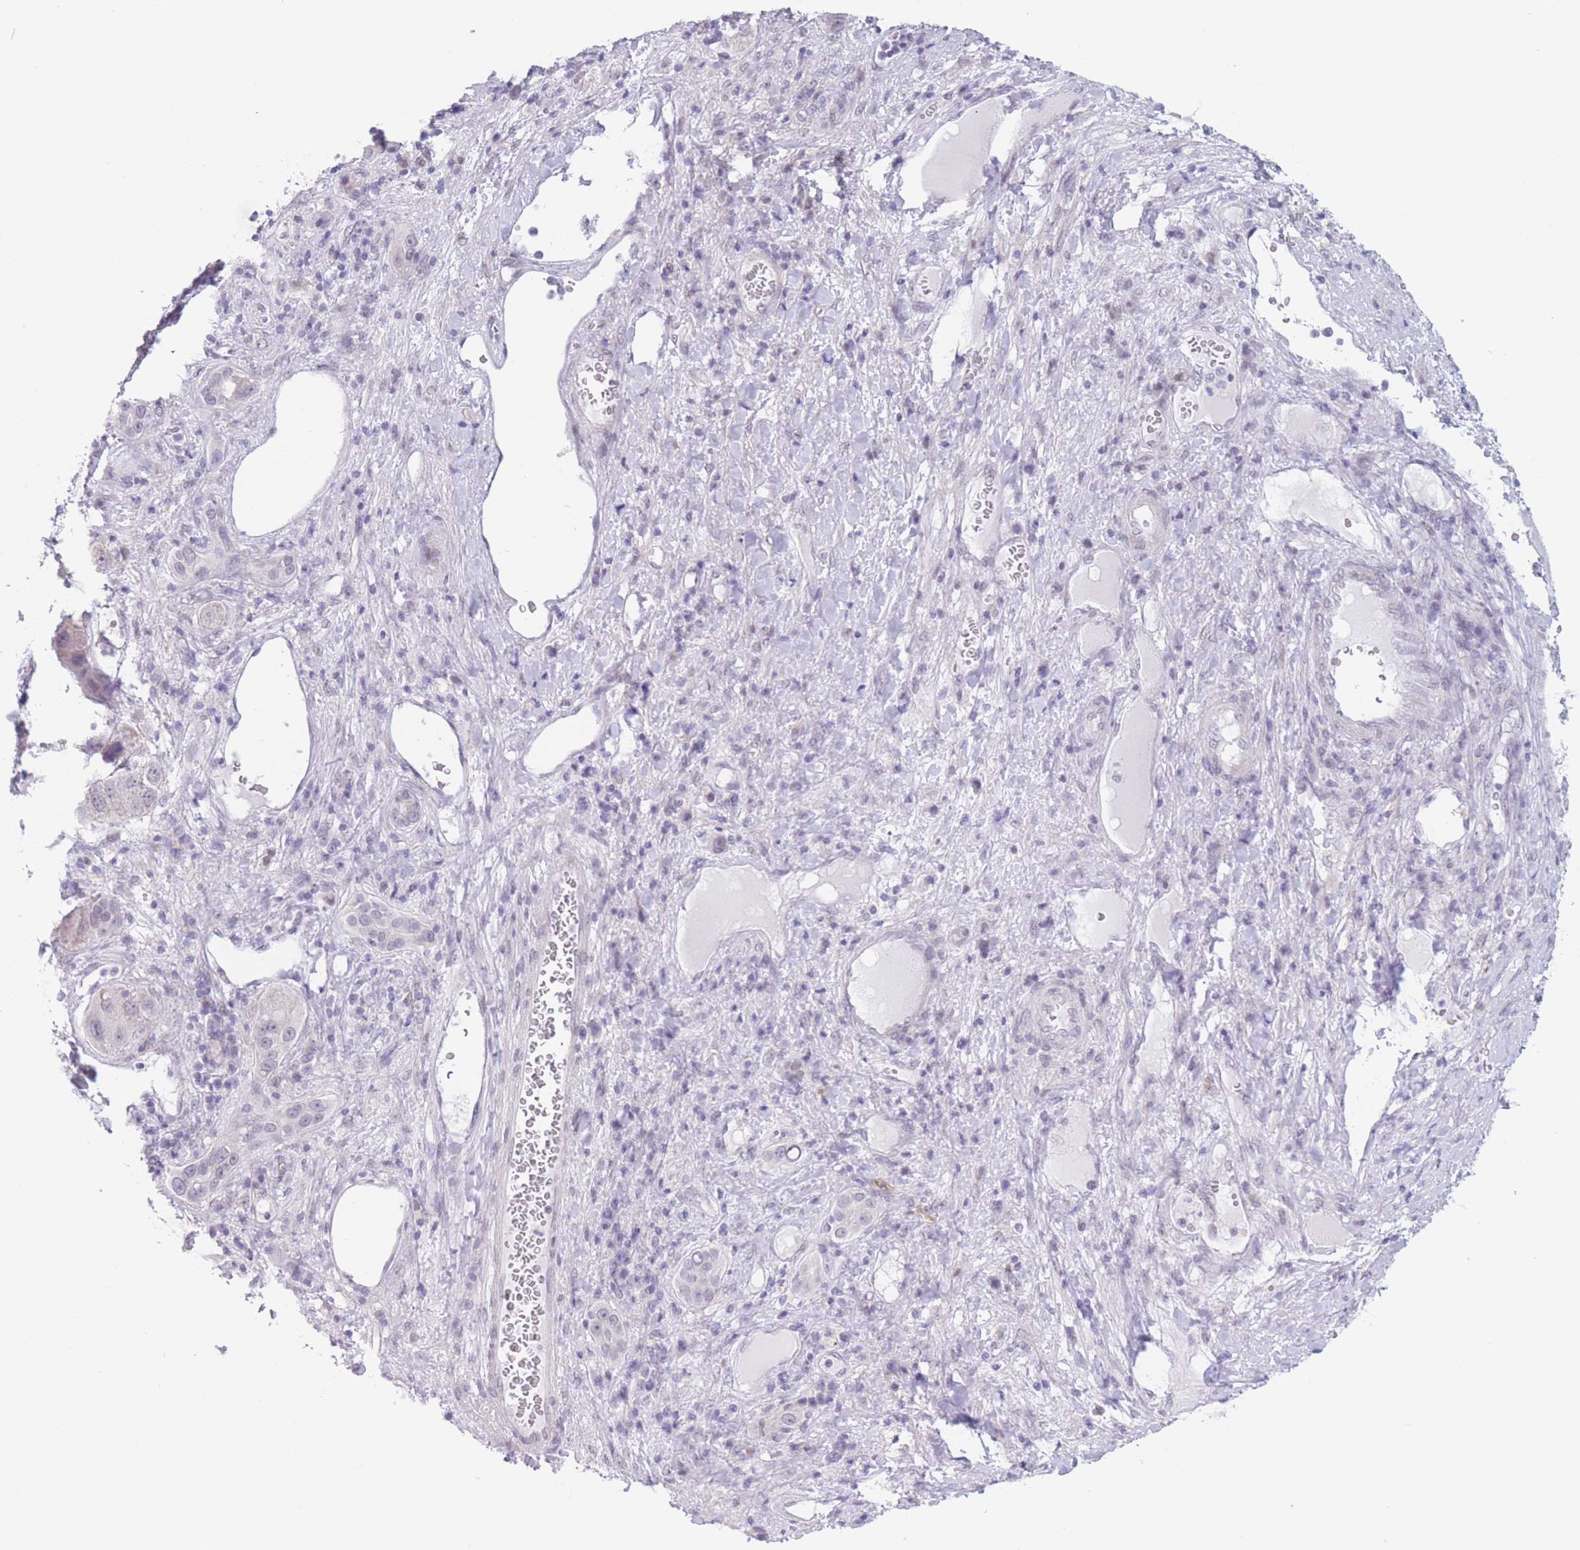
{"staining": {"intensity": "negative", "quantity": "none", "location": "none"}, "tissue": "liver cancer", "cell_type": "Tumor cells", "image_type": "cancer", "snomed": [{"axis": "morphology", "description": "Carcinoma, Hepatocellular, NOS"}, {"axis": "topography", "description": "Liver"}], "caption": "Tumor cells show no significant protein positivity in liver cancer (hepatocellular carcinoma).", "gene": "PODXL", "patient": {"sex": "female", "age": 73}}